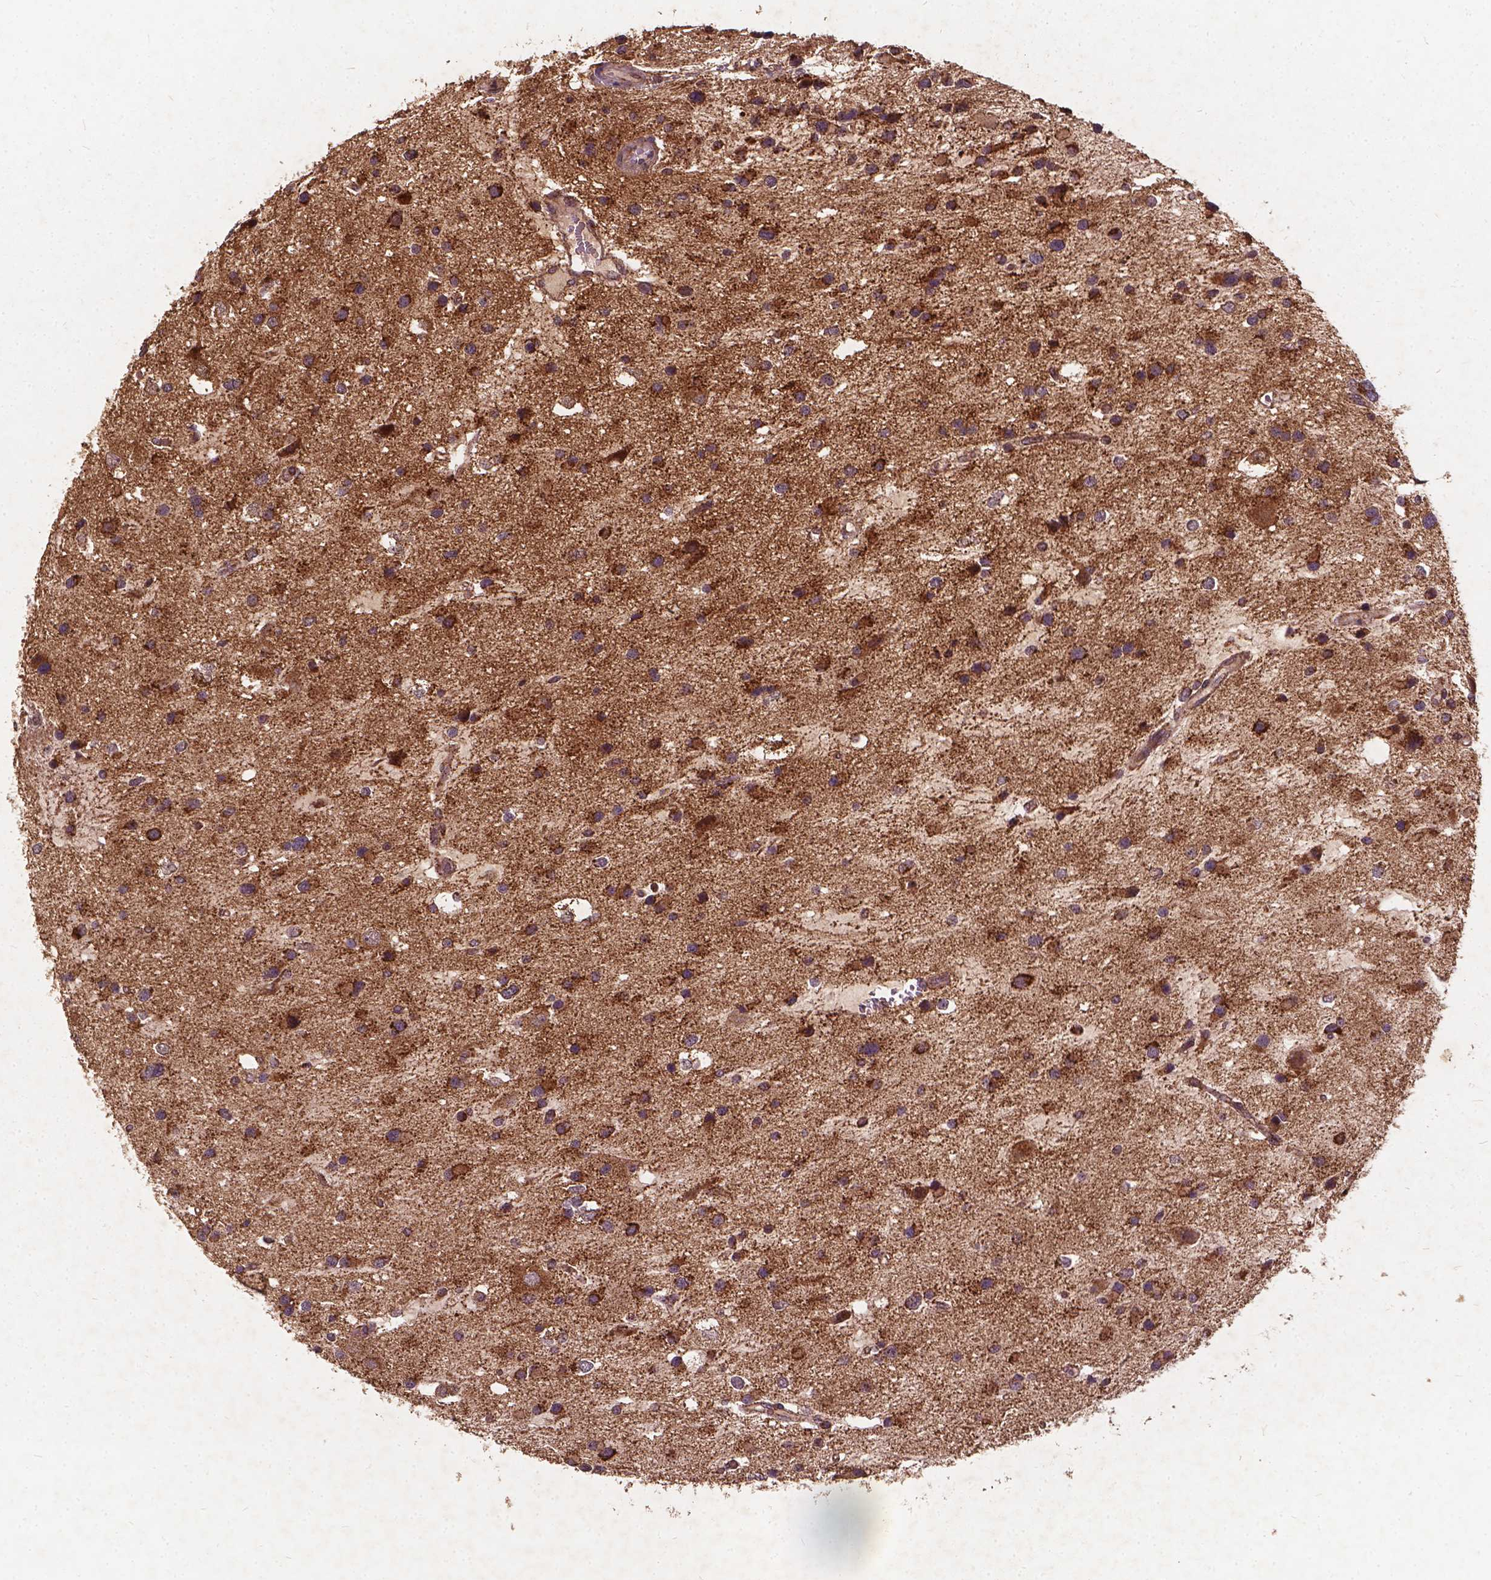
{"staining": {"intensity": "moderate", "quantity": ">75%", "location": "cytoplasmic/membranous"}, "tissue": "glioma", "cell_type": "Tumor cells", "image_type": "cancer", "snomed": [{"axis": "morphology", "description": "Glioma, malignant, Low grade"}, {"axis": "topography", "description": "Brain"}], "caption": "There is medium levels of moderate cytoplasmic/membranous positivity in tumor cells of low-grade glioma (malignant), as demonstrated by immunohistochemical staining (brown color).", "gene": "UBXN2A", "patient": {"sex": "female", "age": 32}}